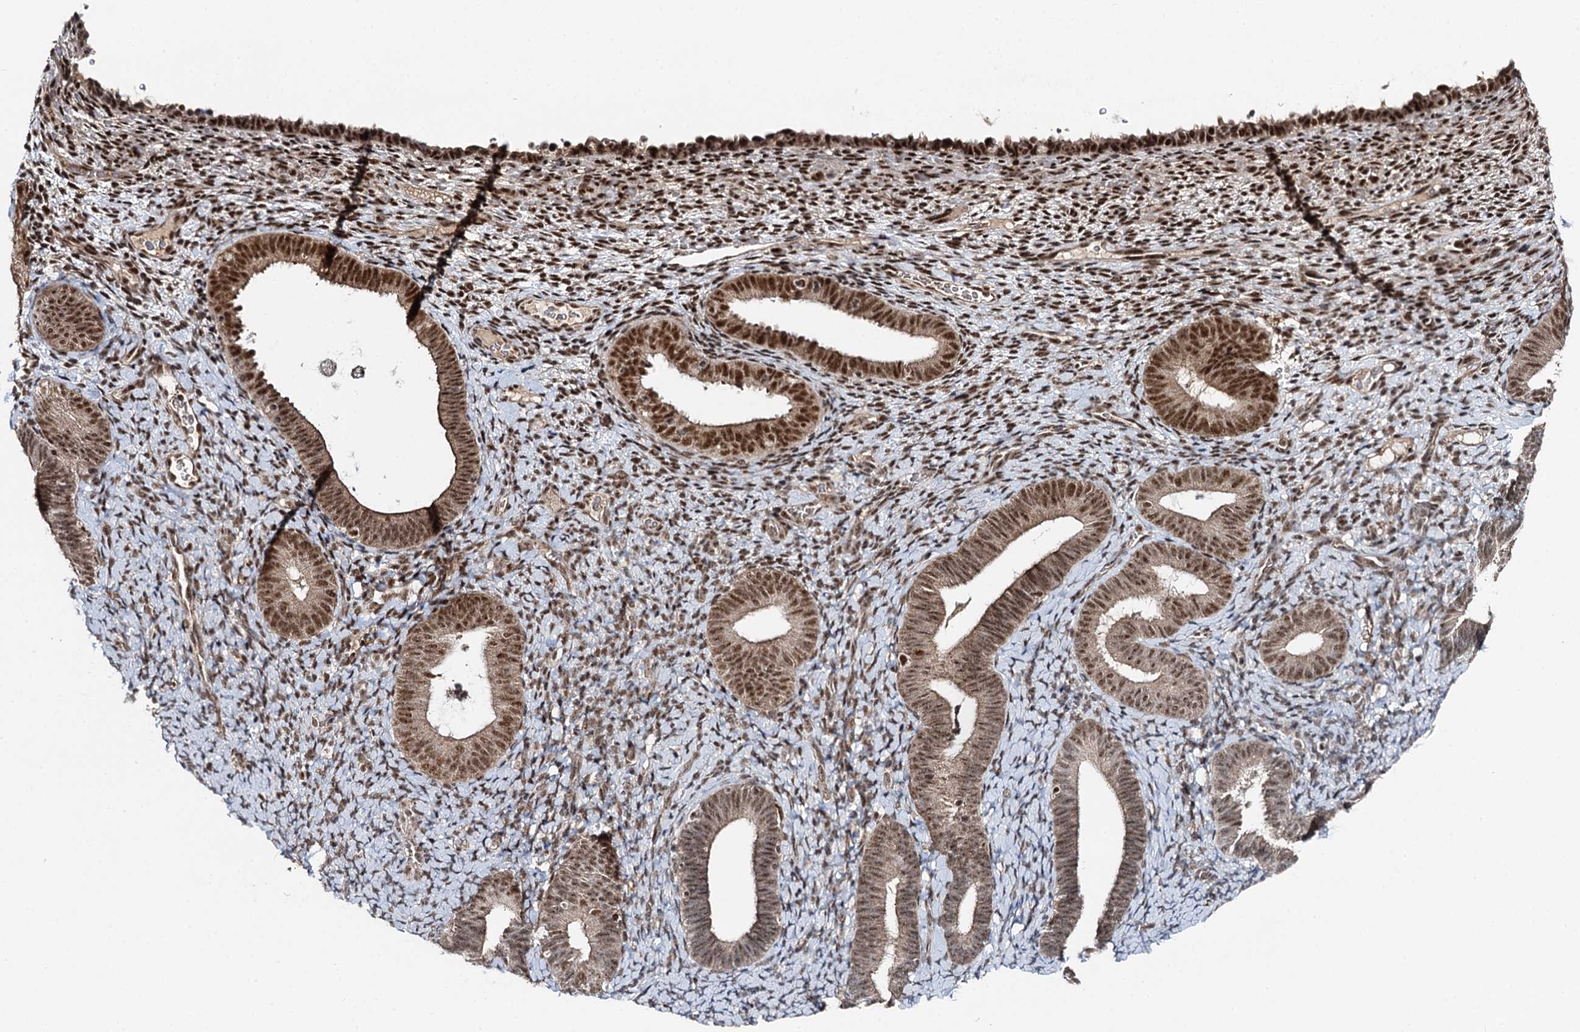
{"staining": {"intensity": "moderate", "quantity": "25%-75%", "location": "nuclear"}, "tissue": "endometrium", "cell_type": "Cells in endometrial stroma", "image_type": "normal", "snomed": [{"axis": "morphology", "description": "Normal tissue, NOS"}, {"axis": "topography", "description": "Endometrium"}], "caption": "This histopathology image demonstrates unremarkable endometrium stained with immunohistochemistry (IHC) to label a protein in brown. The nuclear of cells in endometrial stroma show moderate positivity for the protein. Nuclei are counter-stained blue.", "gene": "BUD13", "patient": {"sex": "female", "age": 65}}